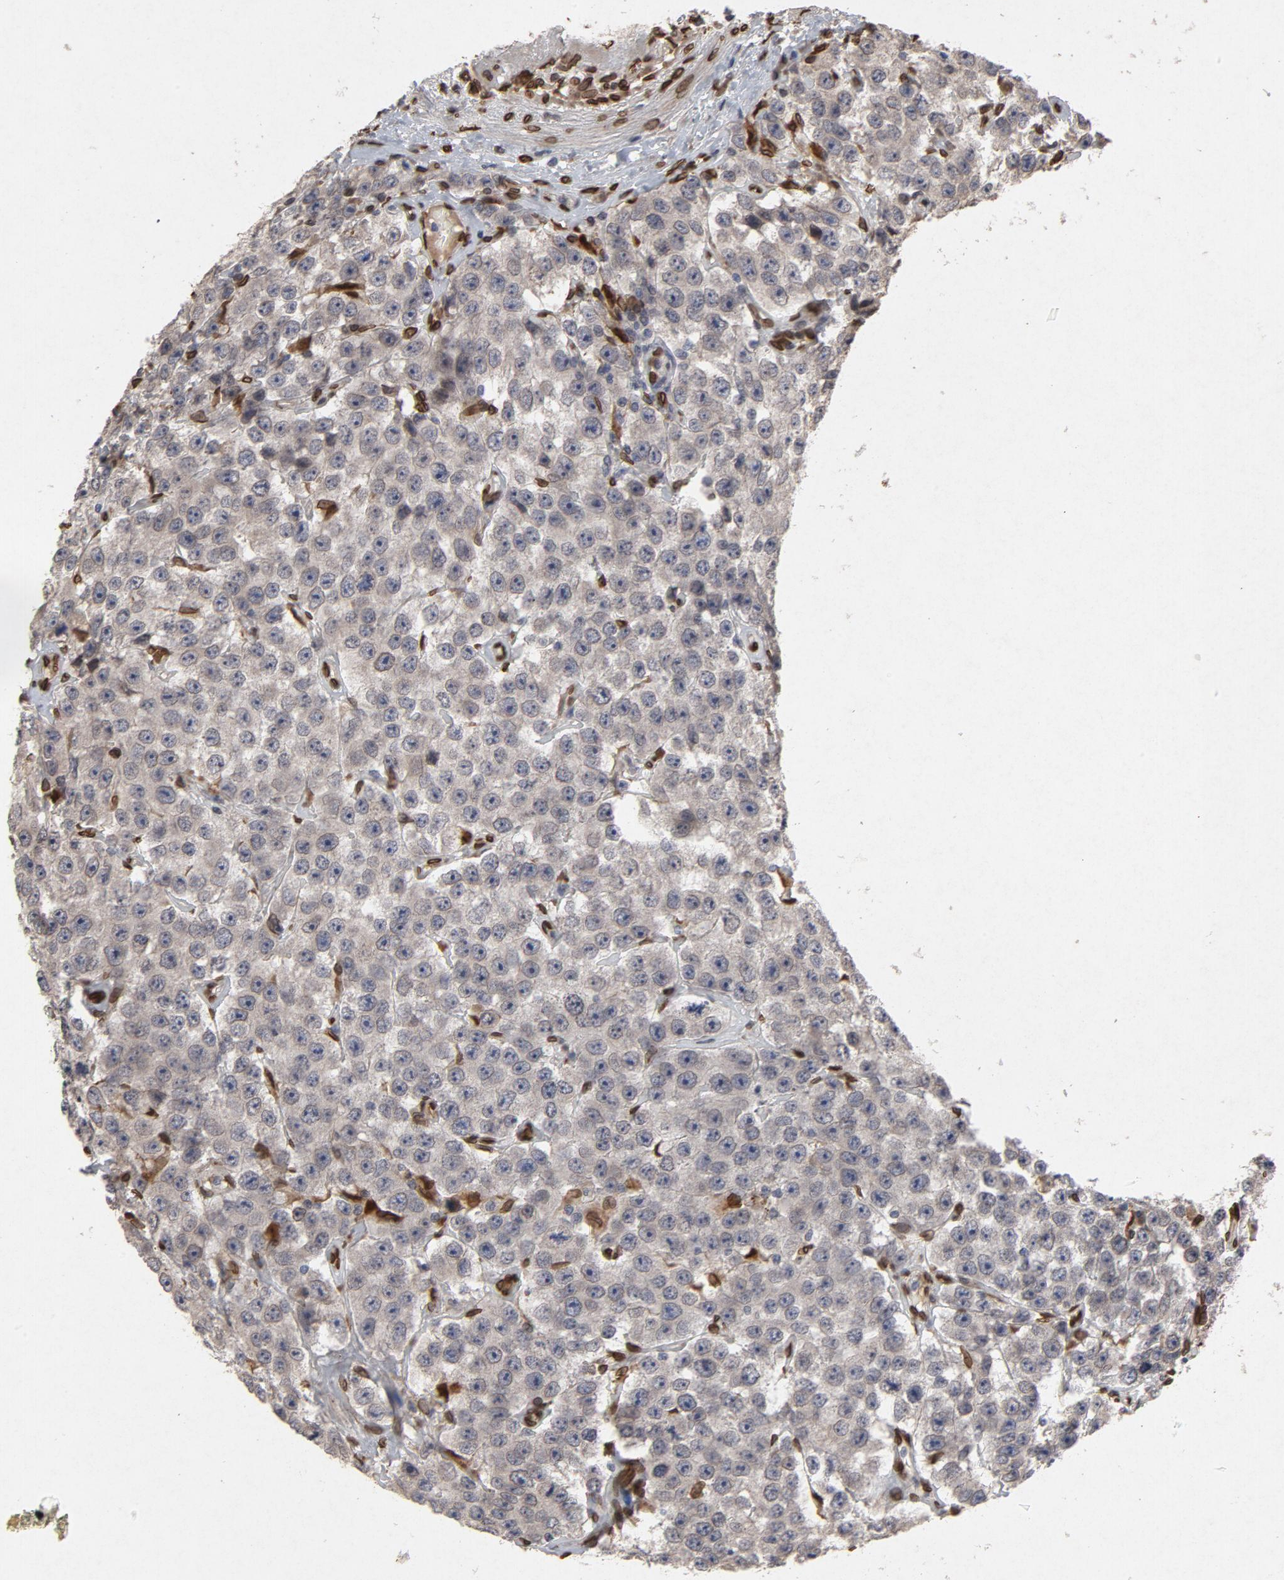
{"staining": {"intensity": "moderate", "quantity": "25%-75%", "location": "cytoplasmic/membranous,nuclear"}, "tissue": "testis cancer", "cell_type": "Tumor cells", "image_type": "cancer", "snomed": [{"axis": "morphology", "description": "Seminoma, NOS"}, {"axis": "topography", "description": "Testis"}], "caption": "A micrograph of human testis cancer (seminoma) stained for a protein reveals moderate cytoplasmic/membranous and nuclear brown staining in tumor cells. (DAB (3,3'-diaminobenzidine) = brown stain, brightfield microscopy at high magnification).", "gene": "LMNA", "patient": {"sex": "male", "age": 52}}